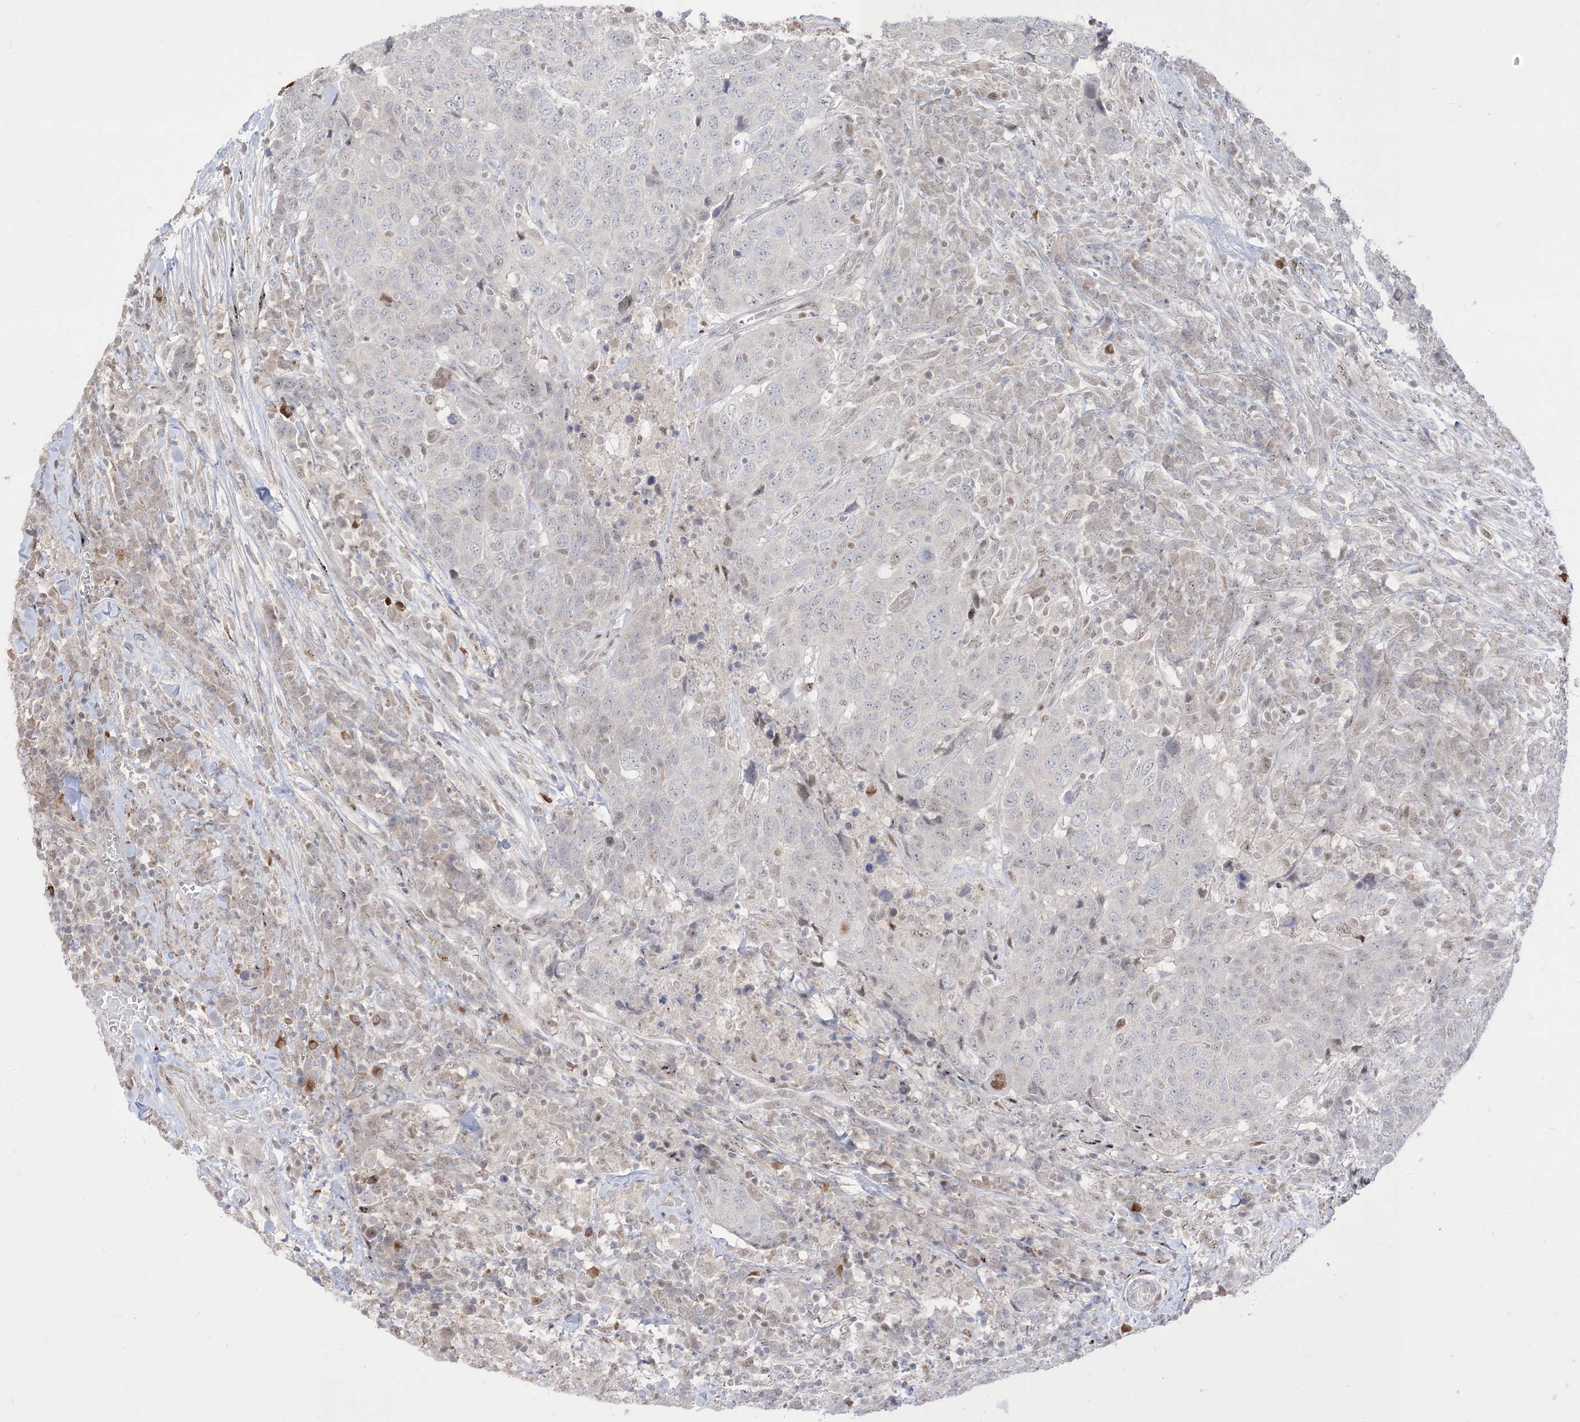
{"staining": {"intensity": "negative", "quantity": "none", "location": "none"}, "tissue": "head and neck cancer", "cell_type": "Tumor cells", "image_type": "cancer", "snomed": [{"axis": "morphology", "description": "Squamous cell carcinoma, NOS"}, {"axis": "topography", "description": "Head-Neck"}], "caption": "An IHC histopathology image of squamous cell carcinoma (head and neck) is shown. There is no staining in tumor cells of squamous cell carcinoma (head and neck).", "gene": "BHLHE40", "patient": {"sex": "male", "age": 66}}